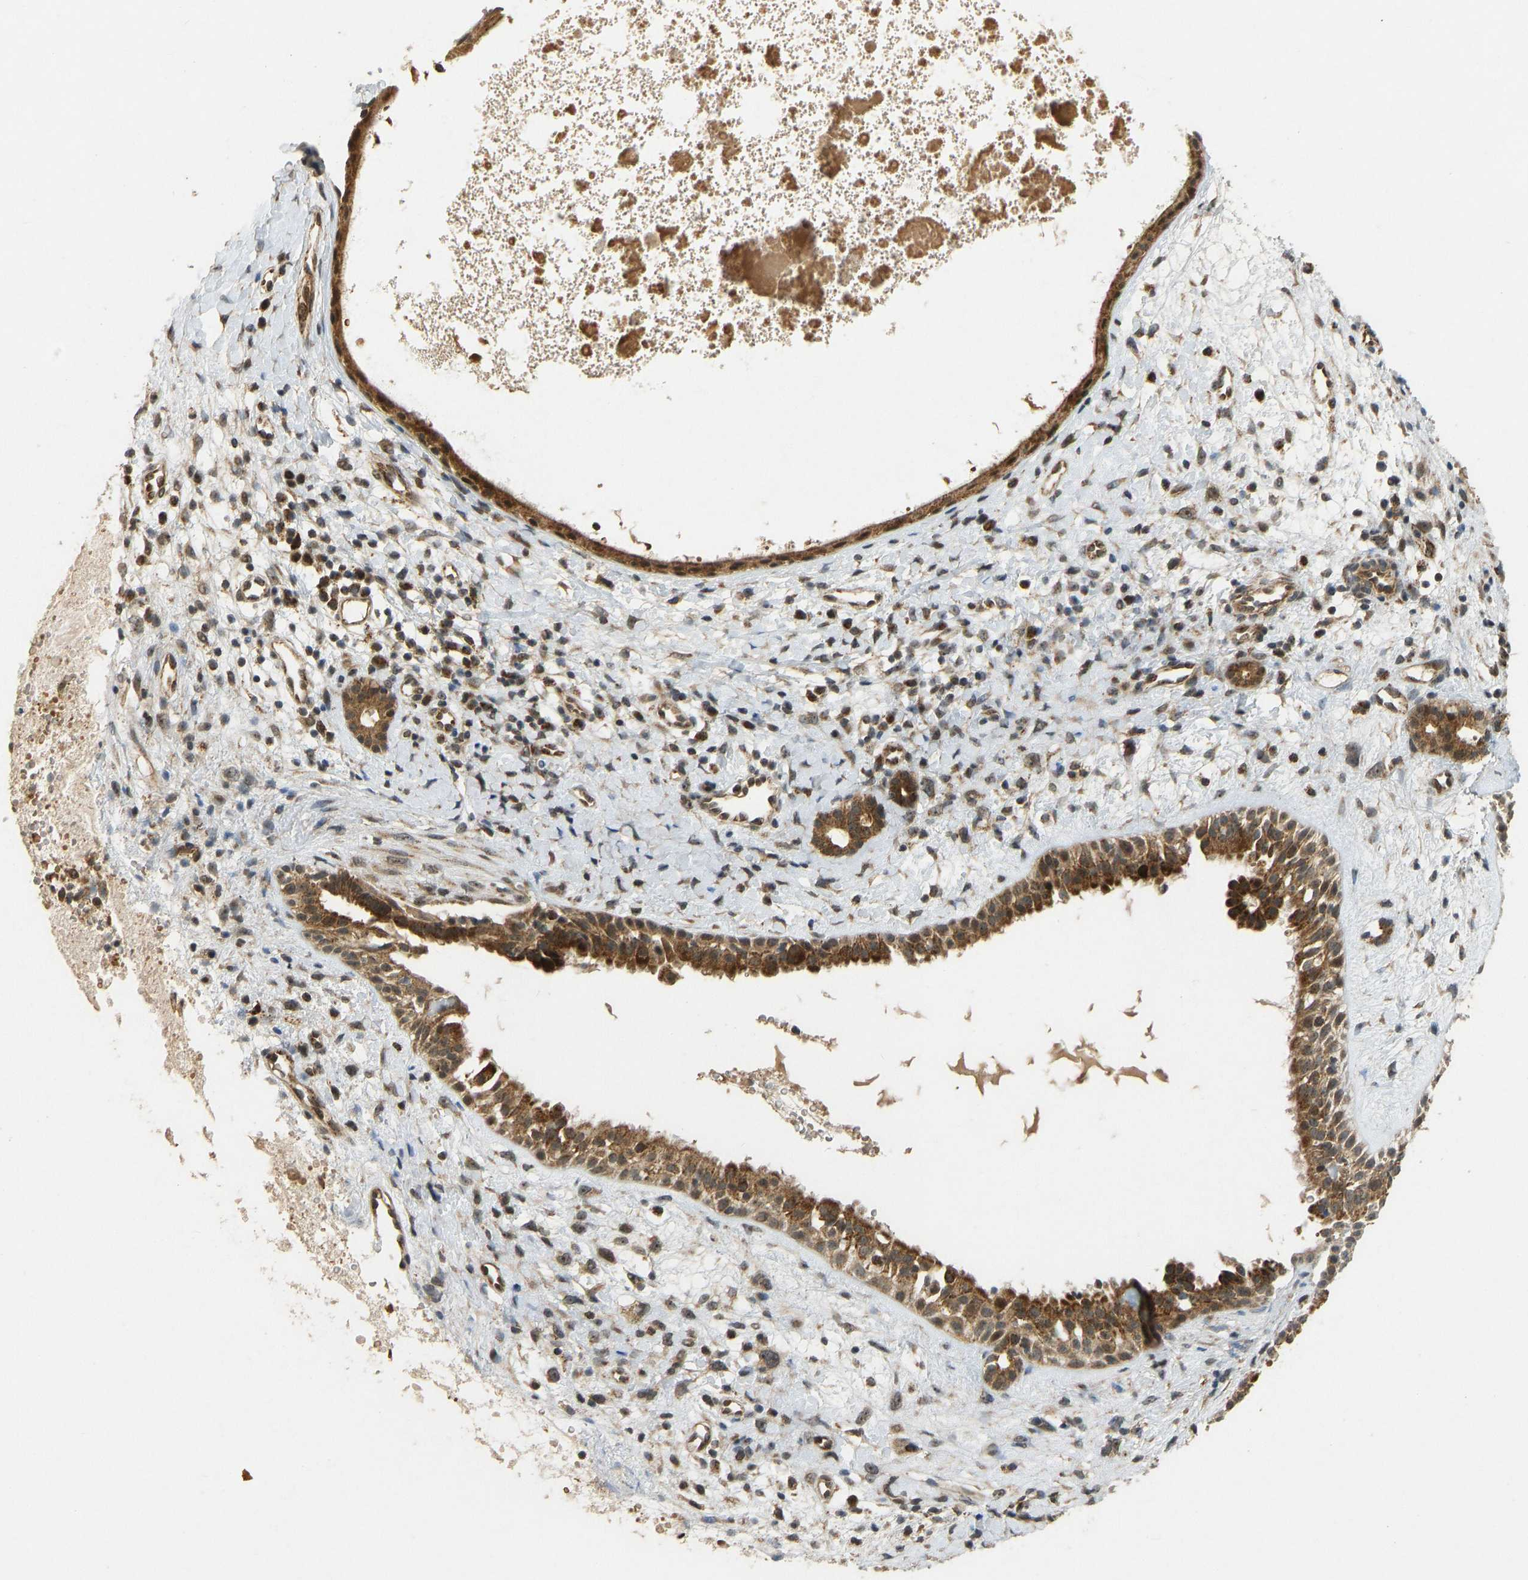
{"staining": {"intensity": "strong", "quantity": ">75%", "location": "cytoplasmic/membranous"}, "tissue": "nasopharynx", "cell_type": "Respiratory epithelial cells", "image_type": "normal", "snomed": [{"axis": "morphology", "description": "Normal tissue, NOS"}, {"axis": "topography", "description": "Nasopharynx"}], "caption": "Approximately >75% of respiratory epithelial cells in normal human nasopharynx show strong cytoplasmic/membranous protein staining as visualized by brown immunohistochemical staining.", "gene": "ACADS", "patient": {"sex": "male", "age": 22}}